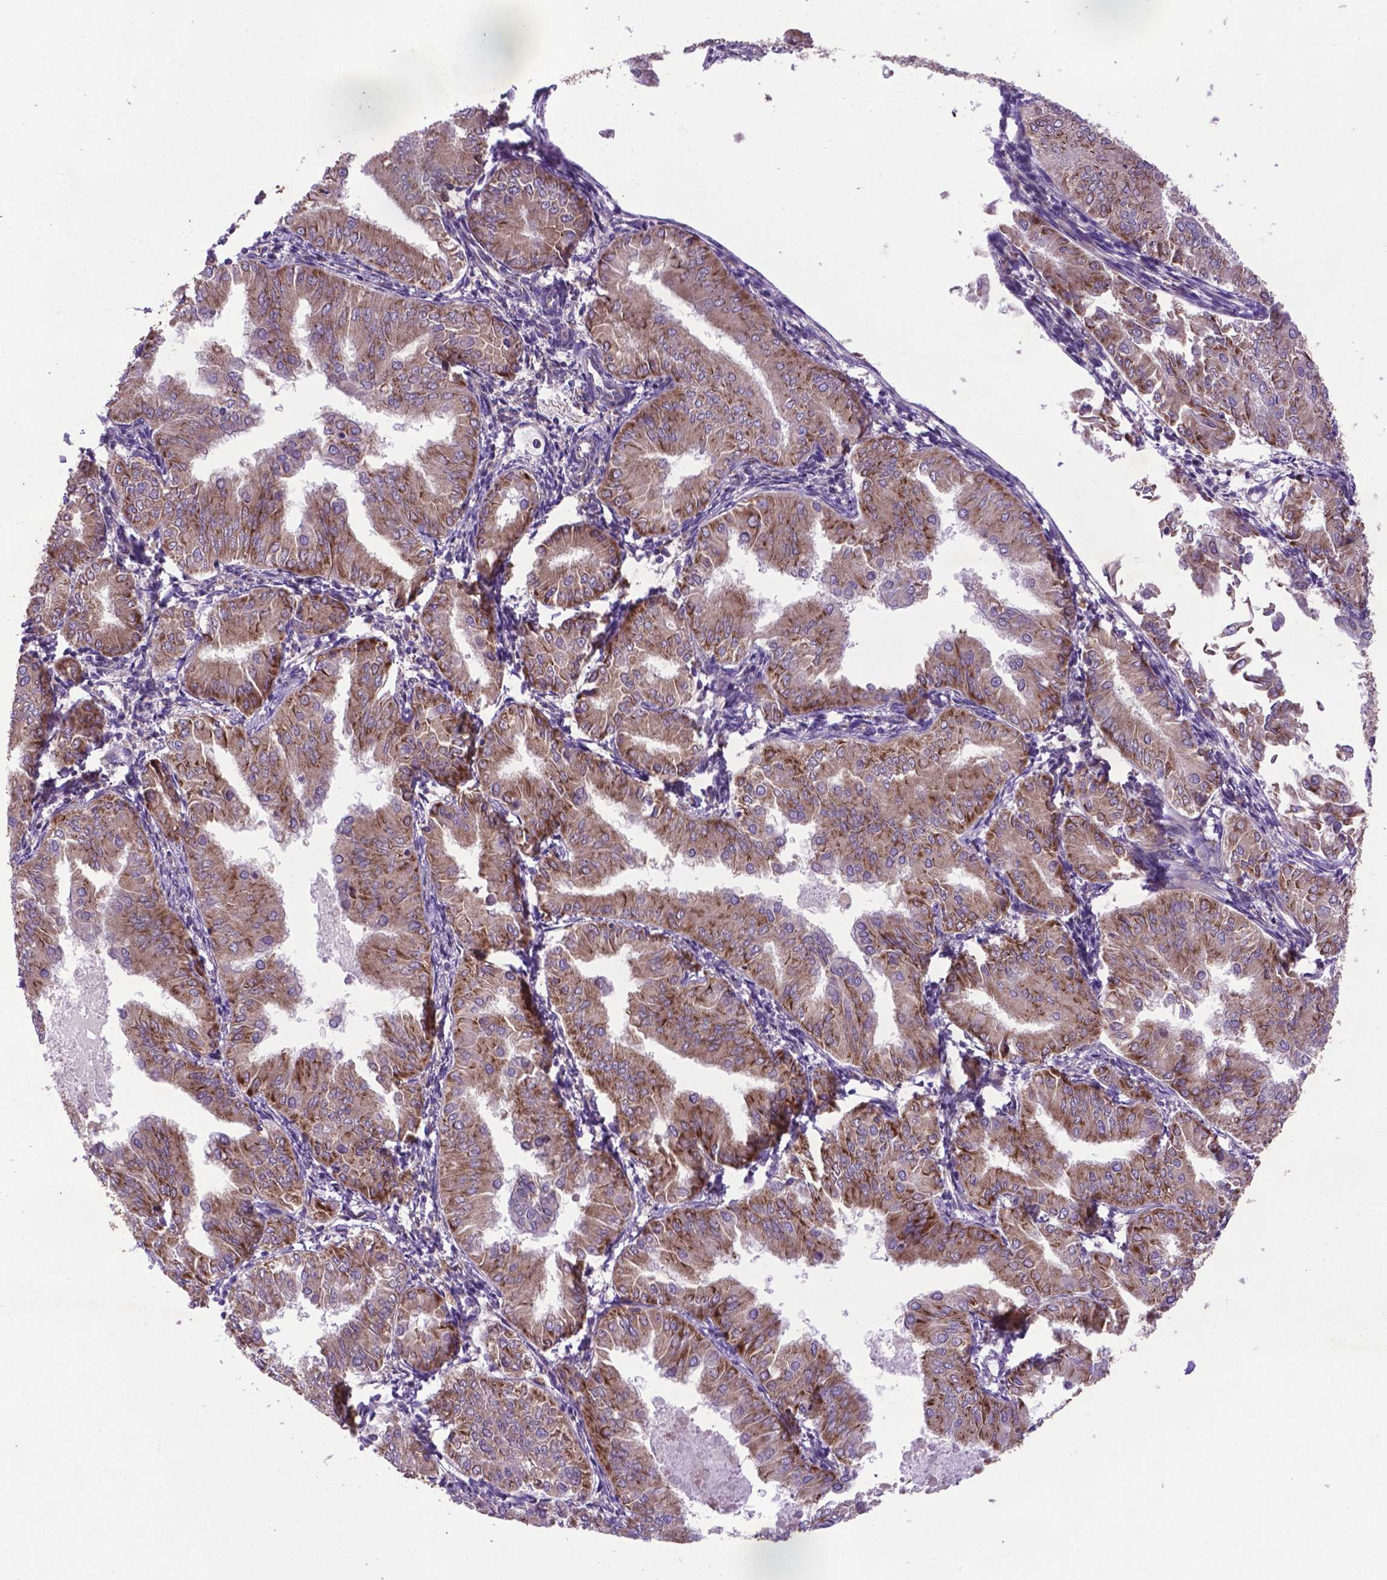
{"staining": {"intensity": "moderate", "quantity": "25%-75%", "location": "cytoplasmic/membranous"}, "tissue": "endometrial cancer", "cell_type": "Tumor cells", "image_type": "cancer", "snomed": [{"axis": "morphology", "description": "Adenocarcinoma, NOS"}, {"axis": "topography", "description": "Endometrium"}], "caption": "Immunohistochemical staining of endometrial cancer (adenocarcinoma) displays moderate cytoplasmic/membranous protein staining in approximately 25%-75% of tumor cells.", "gene": "WDR83OS", "patient": {"sex": "female", "age": 53}}